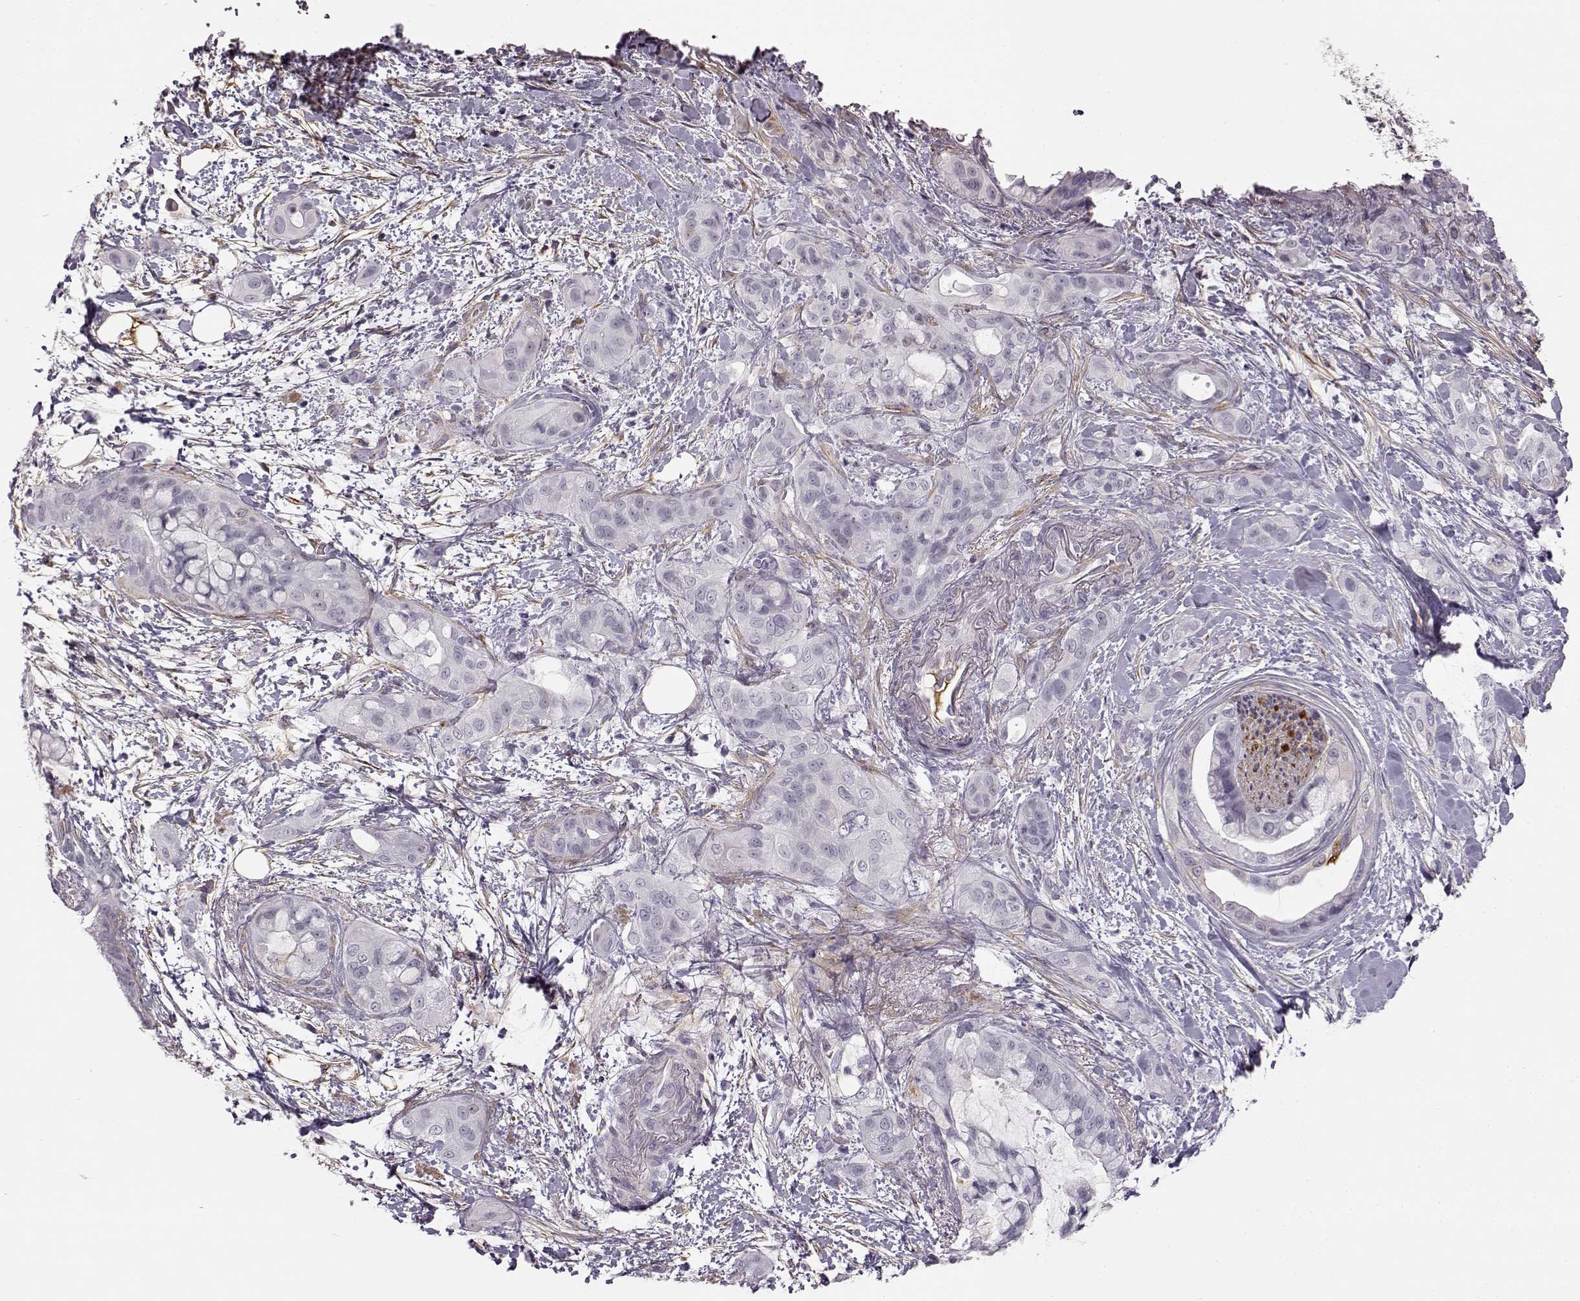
{"staining": {"intensity": "negative", "quantity": "none", "location": "none"}, "tissue": "pancreatic cancer", "cell_type": "Tumor cells", "image_type": "cancer", "snomed": [{"axis": "morphology", "description": "Adenocarcinoma, NOS"}, {"axis": "topography", "description": "Pancreas"}], "caption": "Immunohistochemistry micrograph of pancreatic cancer stained for a protein (brown), which displays no expression in tumor cells. (IHC, brightfield microscopy, high magnification).", "gene": "TRIM69", "patient": {"sex": "male", "age": 71}}